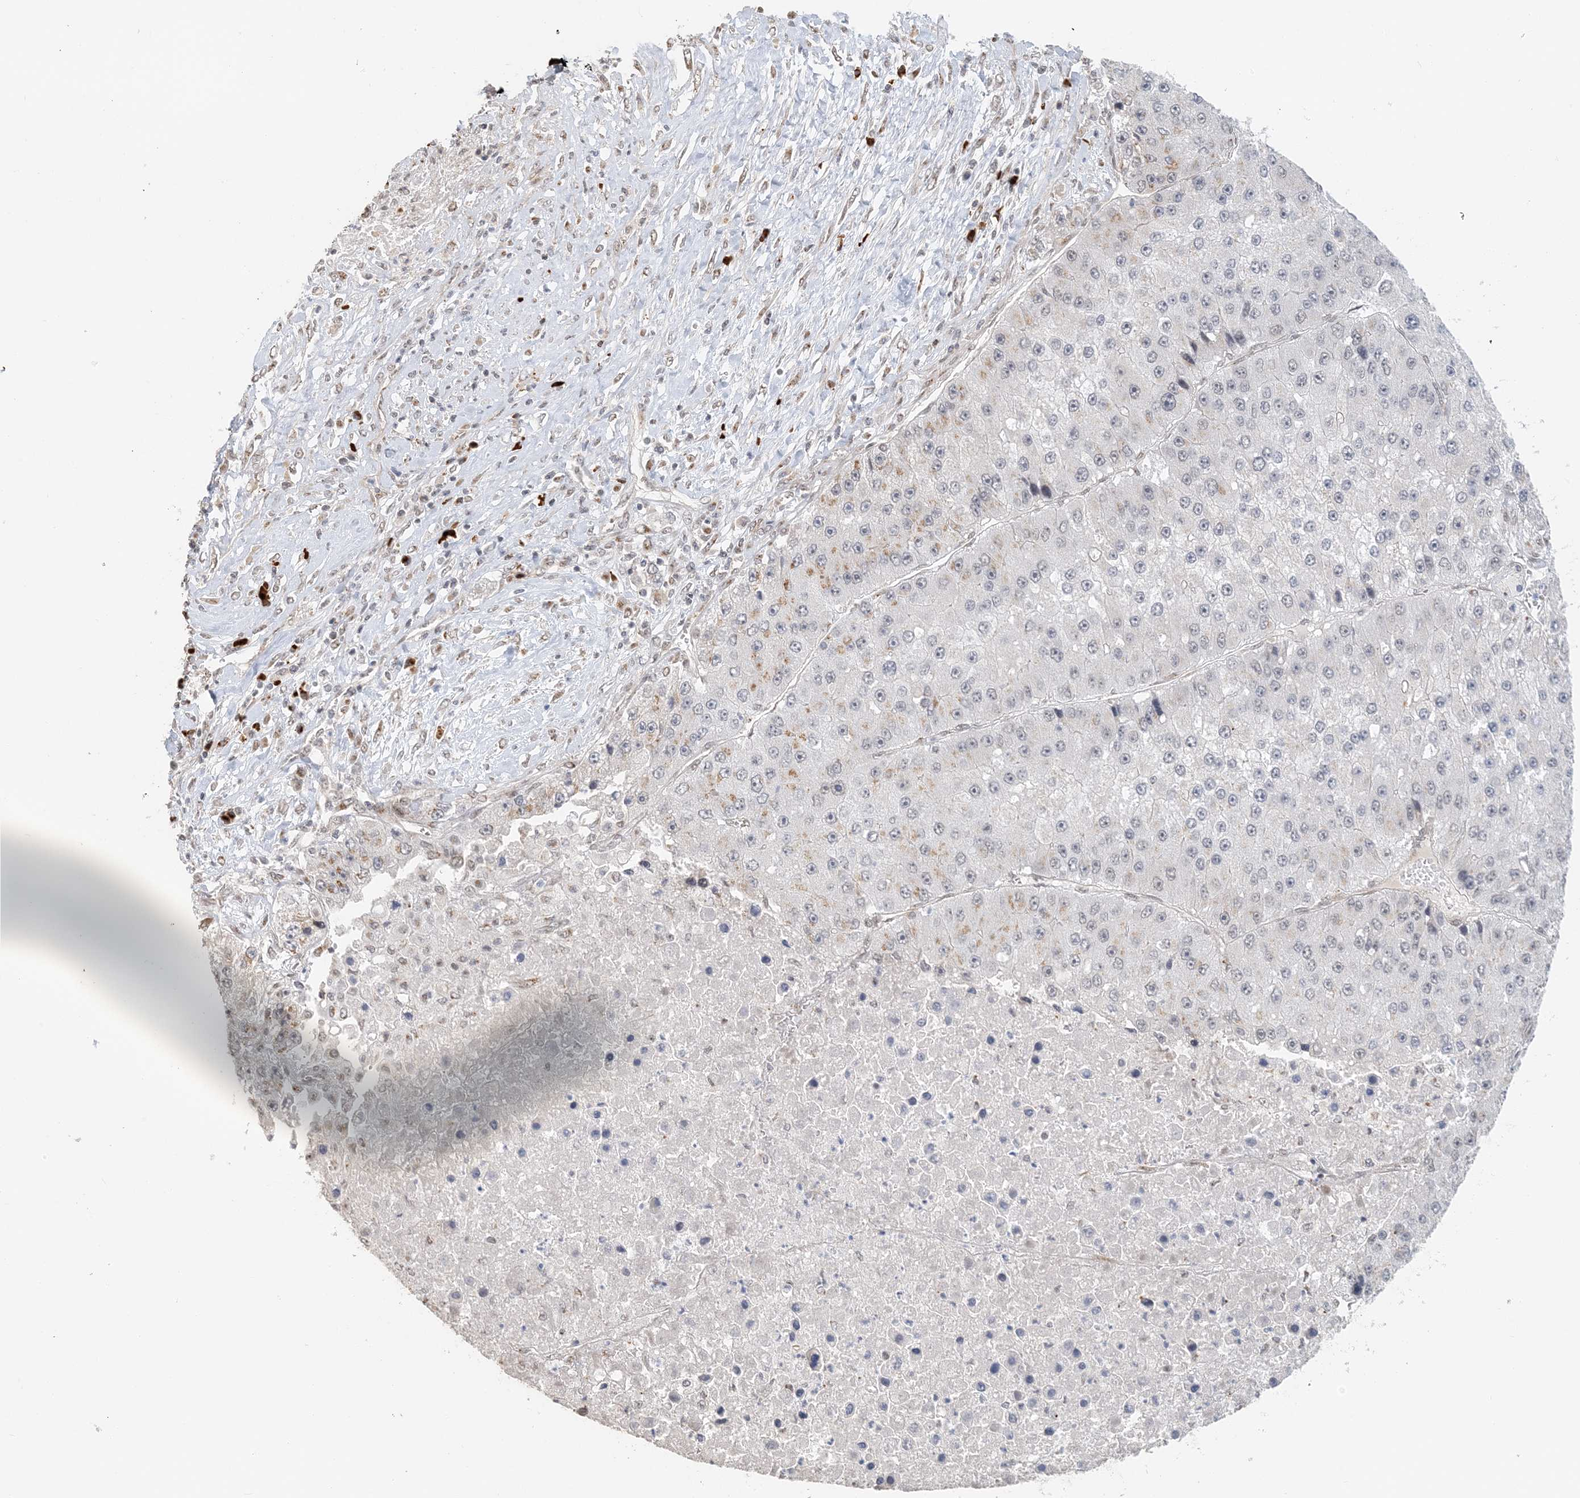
{"staining": {"intensity": "weak", "quantity": "25%-75%", "location": "cytoplasmic/membranous"}, "tissue": "liver cancer", "cell_type": "Tumor cells", "image_type": "cancer", "snomed": [{"axis": "morphology", "description": "Carcinoma, Hepatocellular, NOS"}, {"axis": "topography", "description": "Liver"}], "caption": "This is an image of immunohistochemistry staining of hepatocellular carcinoma (liver), which shows weak staining in the cytoplasmic/membranous of tumor cells.", "gene": "ZCCHC4", "patient": {"sex": "female", "age": 73}}